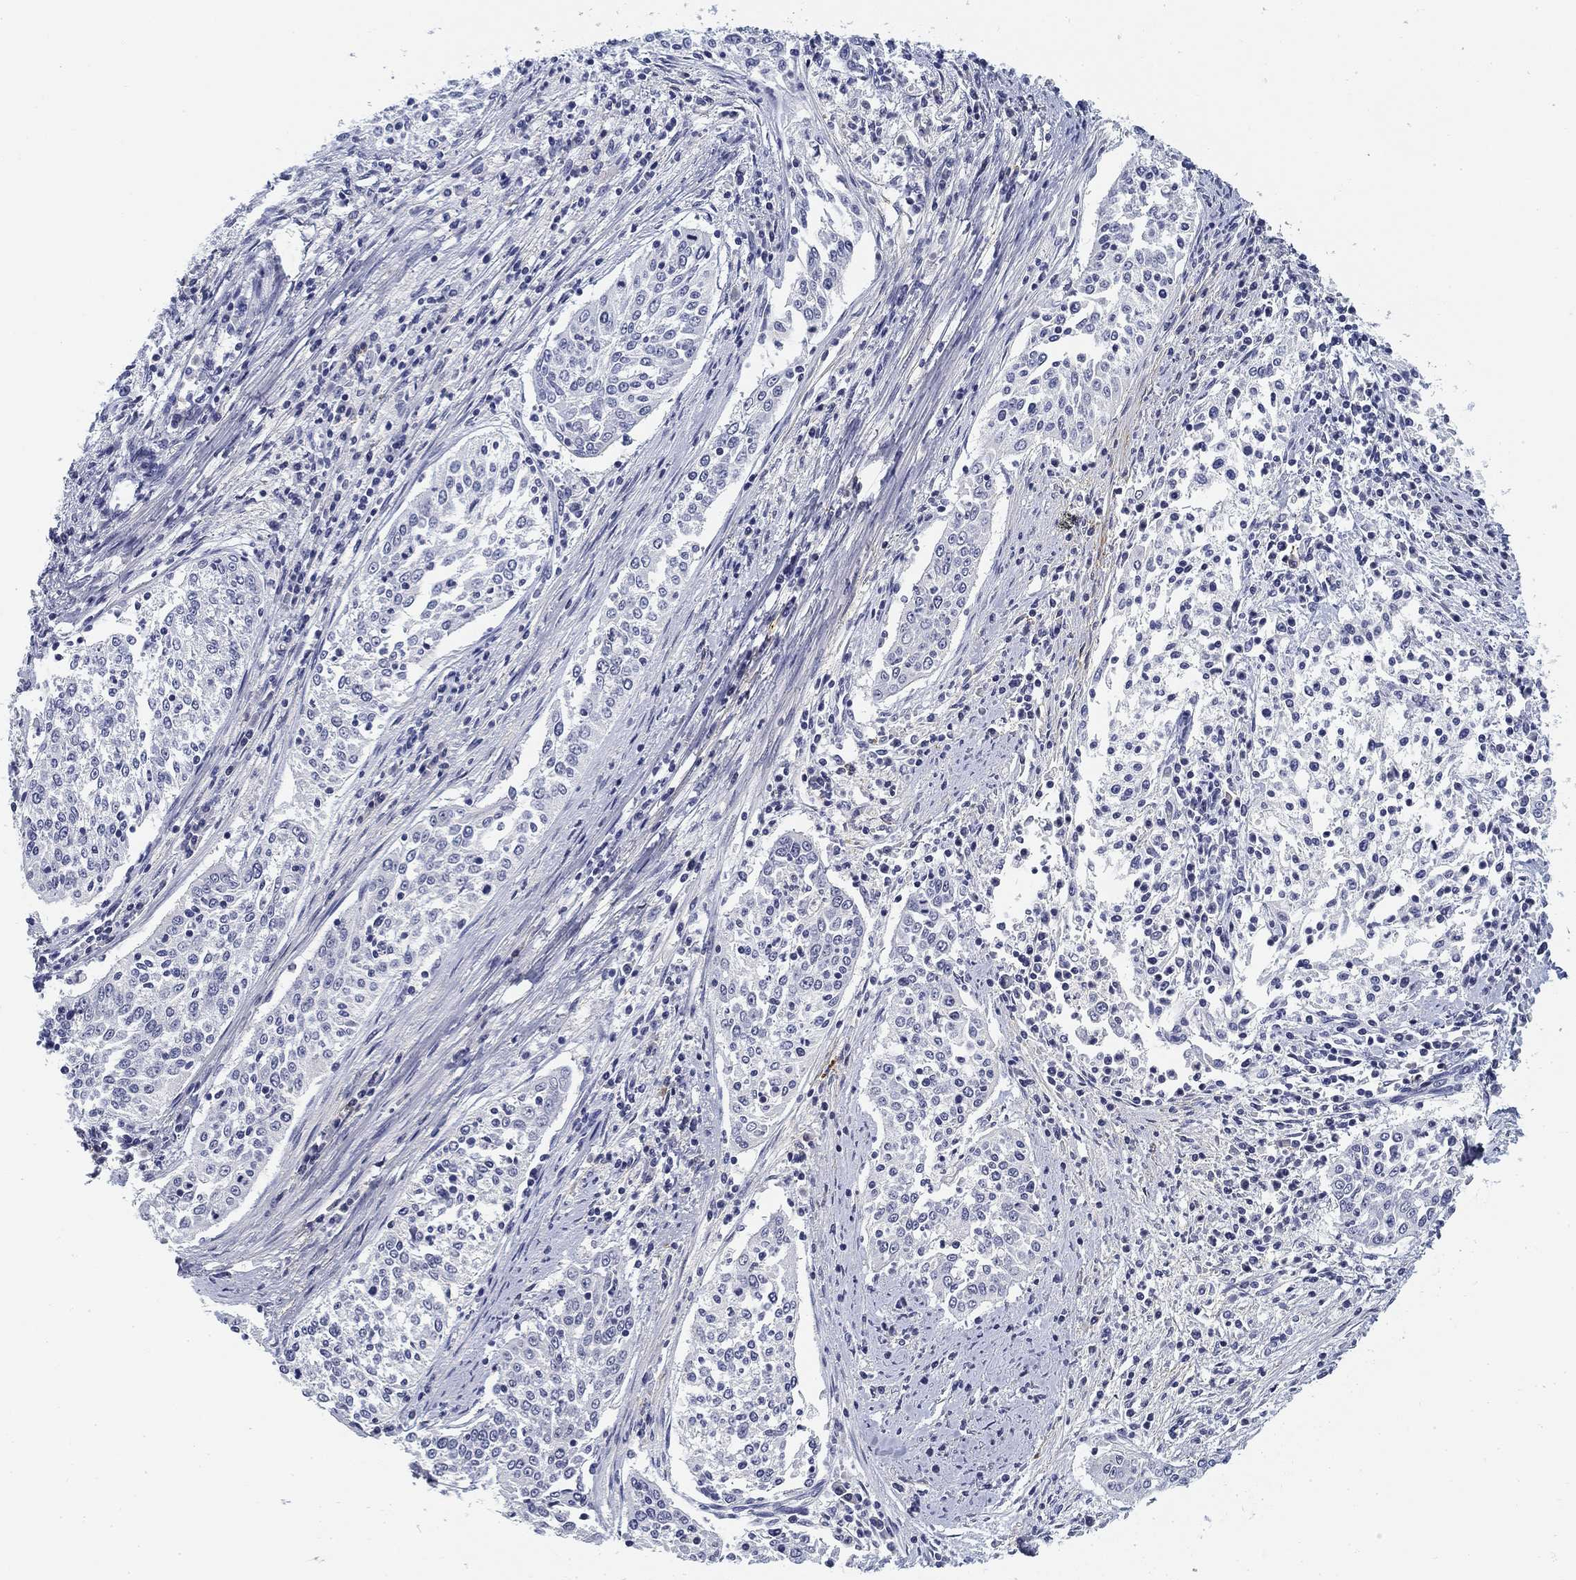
{"staining": {"intensity": "negative", "quantity": "none", "location": "none"}, "tissue": "cervical cancer", "cell_type": "Tumor cells", "image_type": "cancer", "snomed": [{"axis": "morphology", "description": "Squamous cell carcinoma, NOS"}, {"axis": "topography", "description": "Cervix"}], "caption": "Protein analysis of cervical cancer displays no significant staining in tumor cells. The staining is performed using DAB brown chromogen with nuclei counter-stained in using hematoxylin.", "gene": "SLC2A5", "patient": {"sex": "female", "age": 41}}